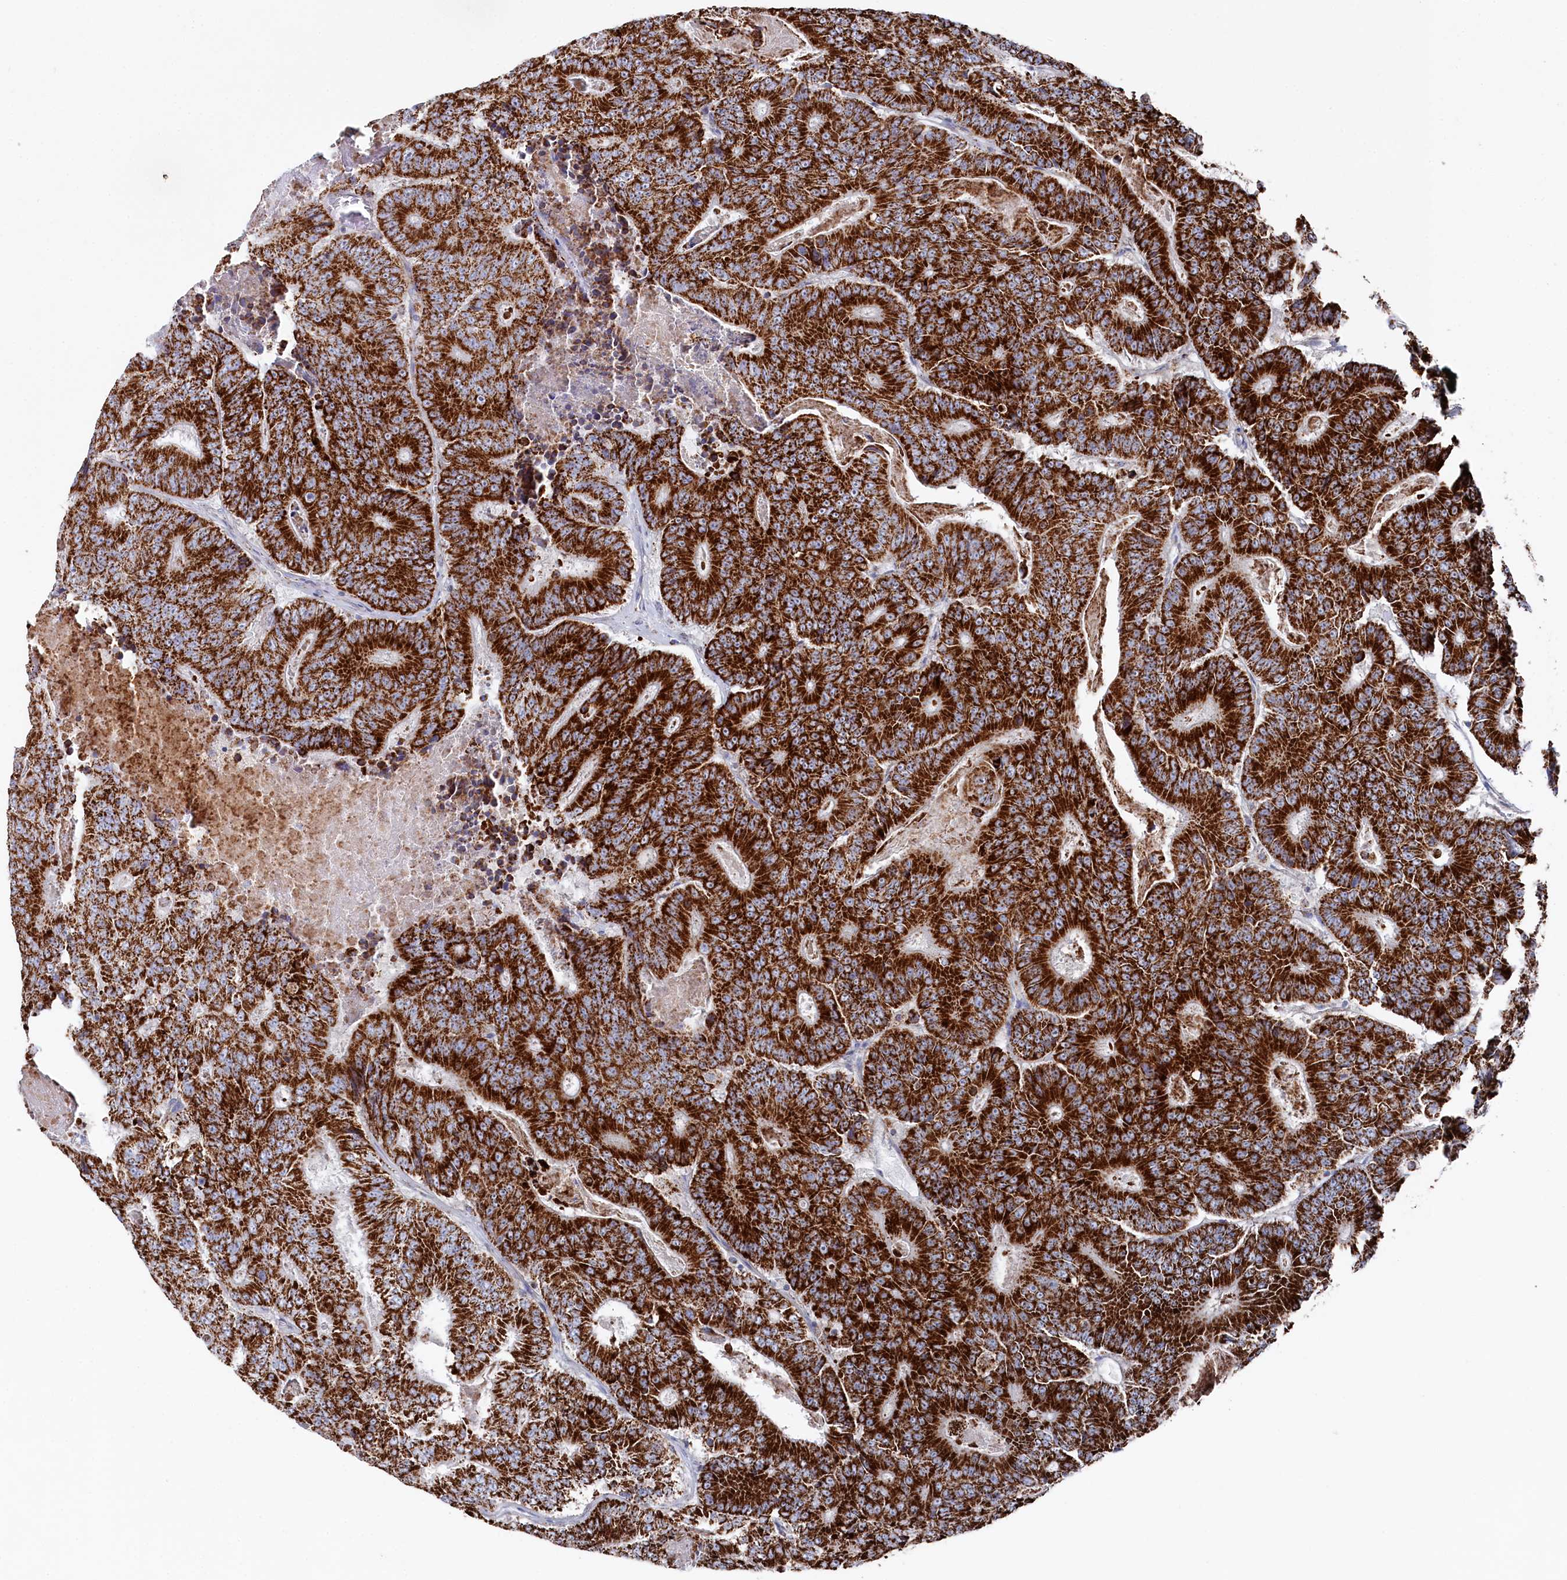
{"staining": {"intensity": "strong", "quantity": ">75%", "location": "cytoplasmic/membranous"}, "tissue": "colorectal cancer", "cell_type": "Tumor cells", "image_type": "cancer", "snomed": [{"axis": "morphology", "description": "Adenocarcinoma, NOS"}, {"axis": "topography", "description": "Colon"}], "caption": "Immunohistochemical staining of colorectal cancer (adenocarcinoma) reveals strong cytoplasmic/membranous protein expression in about >75% of tumor cells. Immunohistochemistry stains the protein of interest in brown and the nuclei are stained blue.", "gene": "GLS2", "patient": {"sex": "male", "age": 83}}